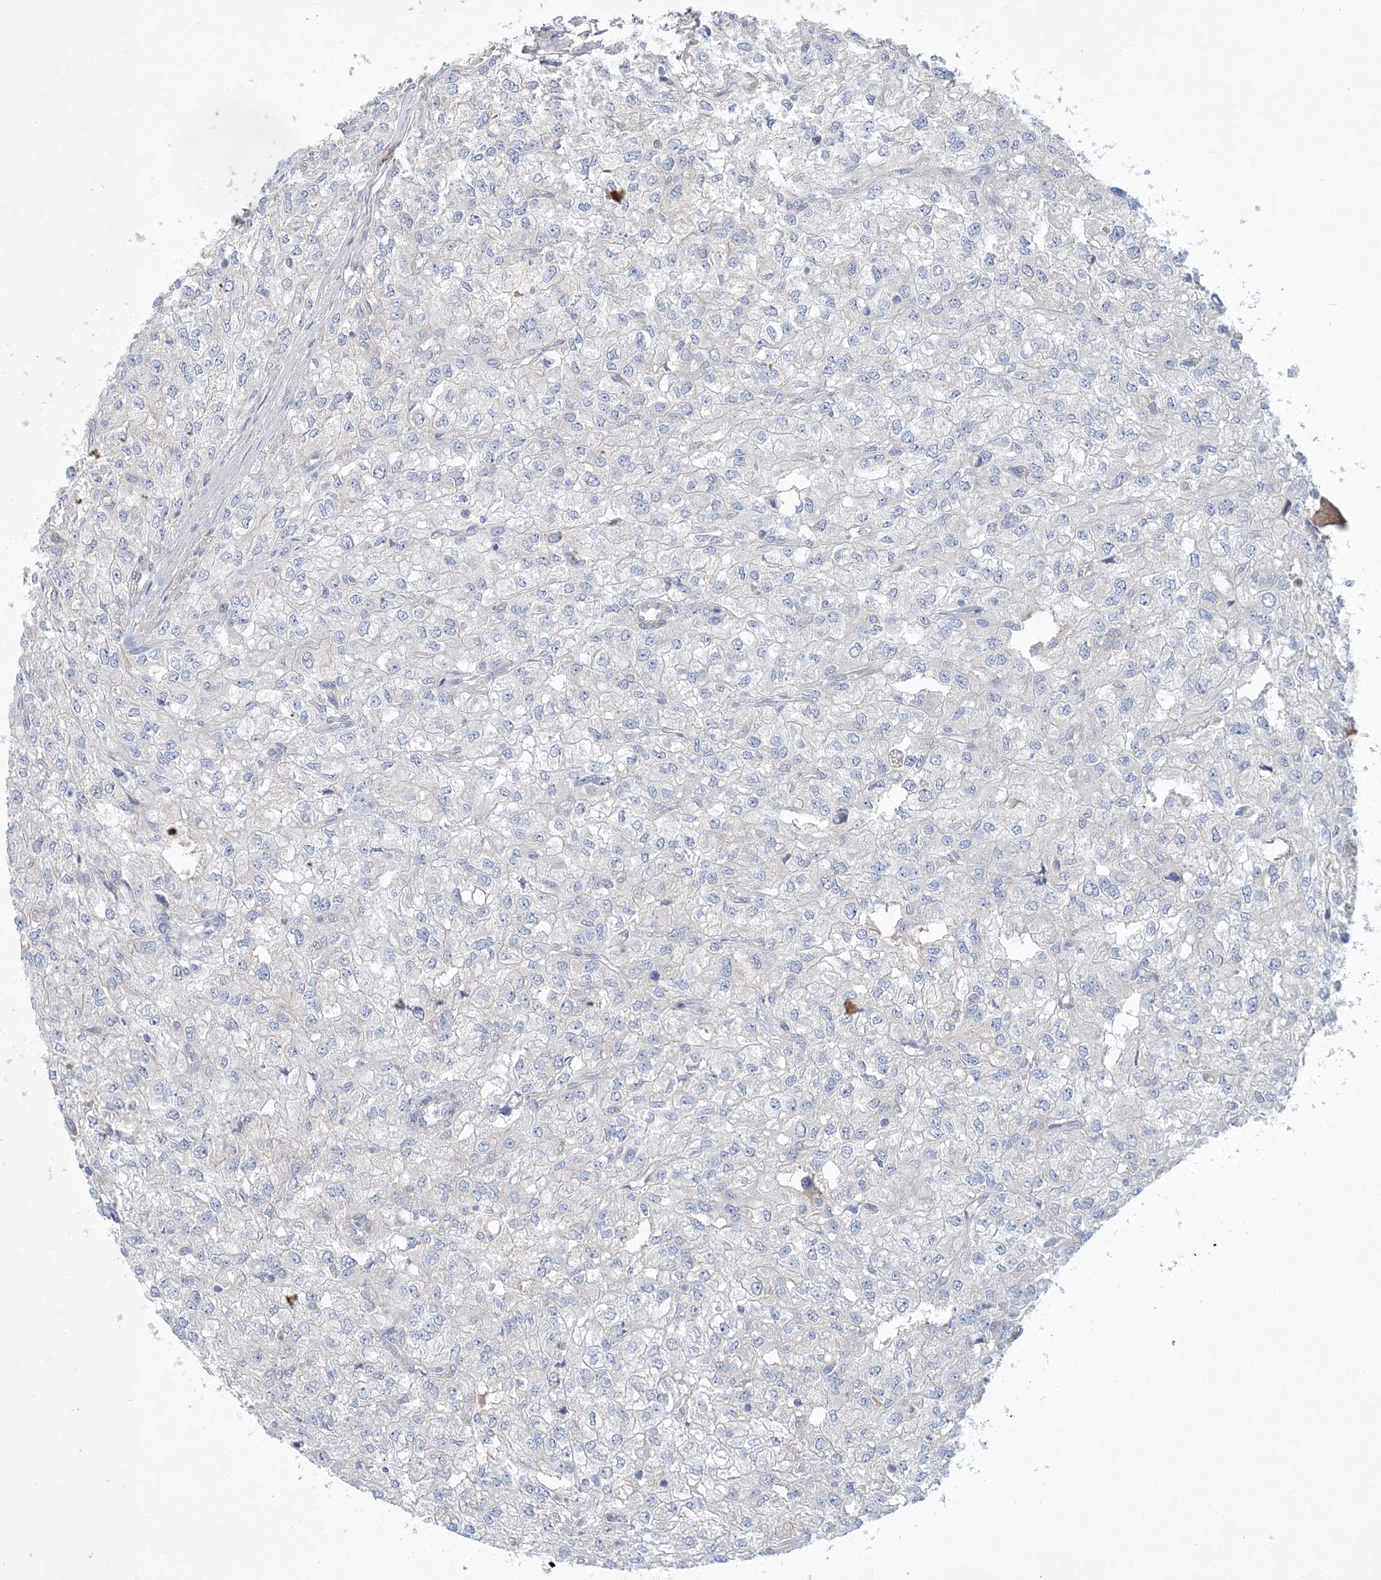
{"staining": {"intensity": "negative", "quantity": "none", "location": "none"}, "tissue": "renal cancer", "cell_type": "Tumor cells", "image_type": "cancer", "snomed": [{"axis": "morphology", "description": "Adenocarcinoma, NOS"}, {"axis": "topography", "description": "Kidney"}], "caption": "Immunohistochemical staining of renal cancer demonstrates no significant expression in tumor cells.", "gene": "ANKRD35", "patient": {"sex": "female", "age": 54}}